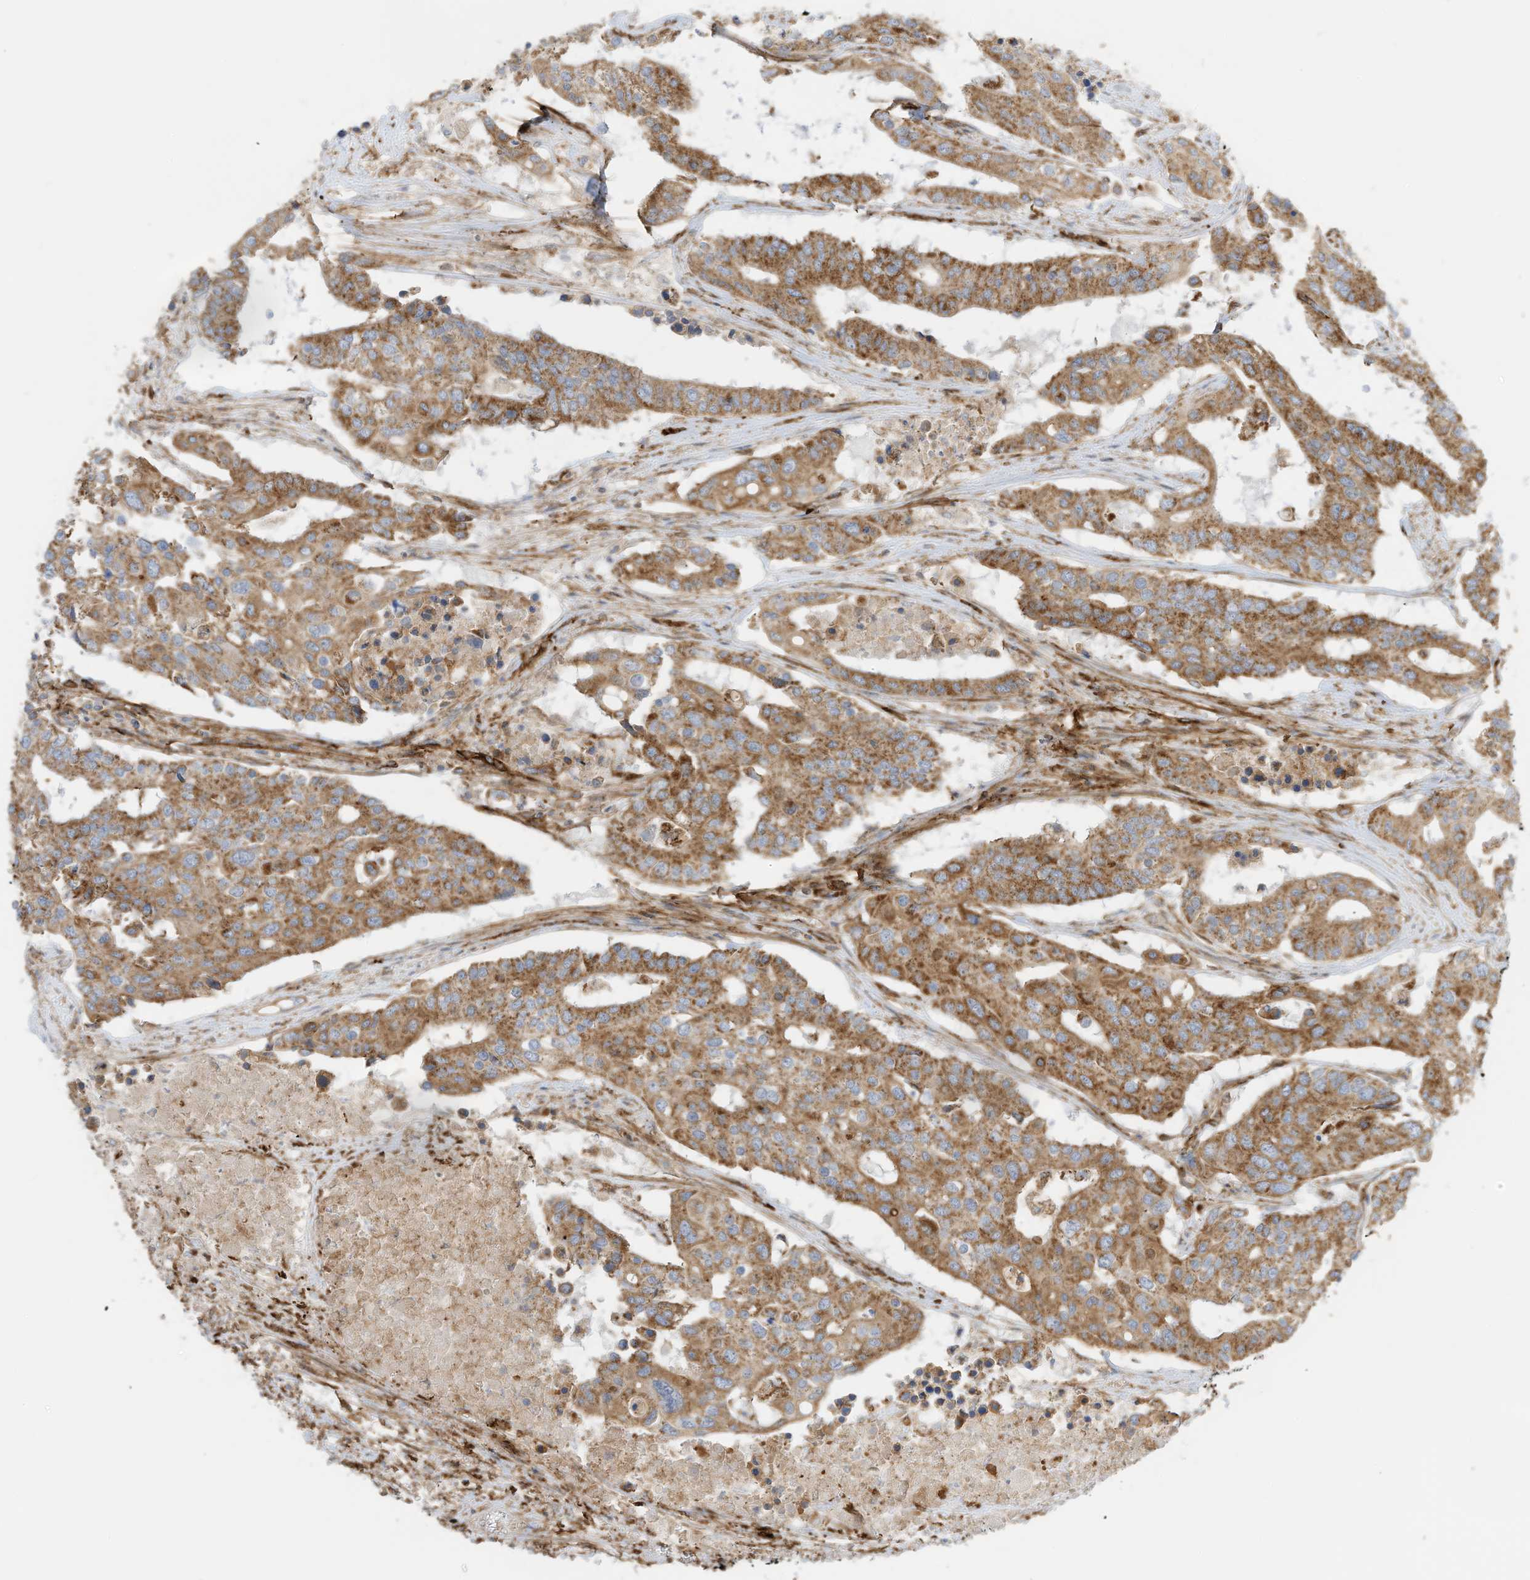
{"staining": {"intensity": "moderate", "quantity": ">75%", "location": "cytoplasmic/membranous"}, "tissue": "colorectal cancer", "cell_type": "Tumor cells", "image_type": "cancer", "snomed": [{"axis": "morphology", "description": "Adenocarcinoma, NOS"}, {"axis": "topography", "description": "Colon"}], "caption": "High-magnification brightfield microscopy of colorectal adenocarcinoma stained with DAB (3,3'-diaminobenzidine) (brown) and counterstained with hematoxylin (blue). tumor cells exhibit moderate cytoplasmic/membranous staining is present in approximately>75% of cells.", "gene": "ABCB7", "patient": {"sex": "male", "age": 77}}